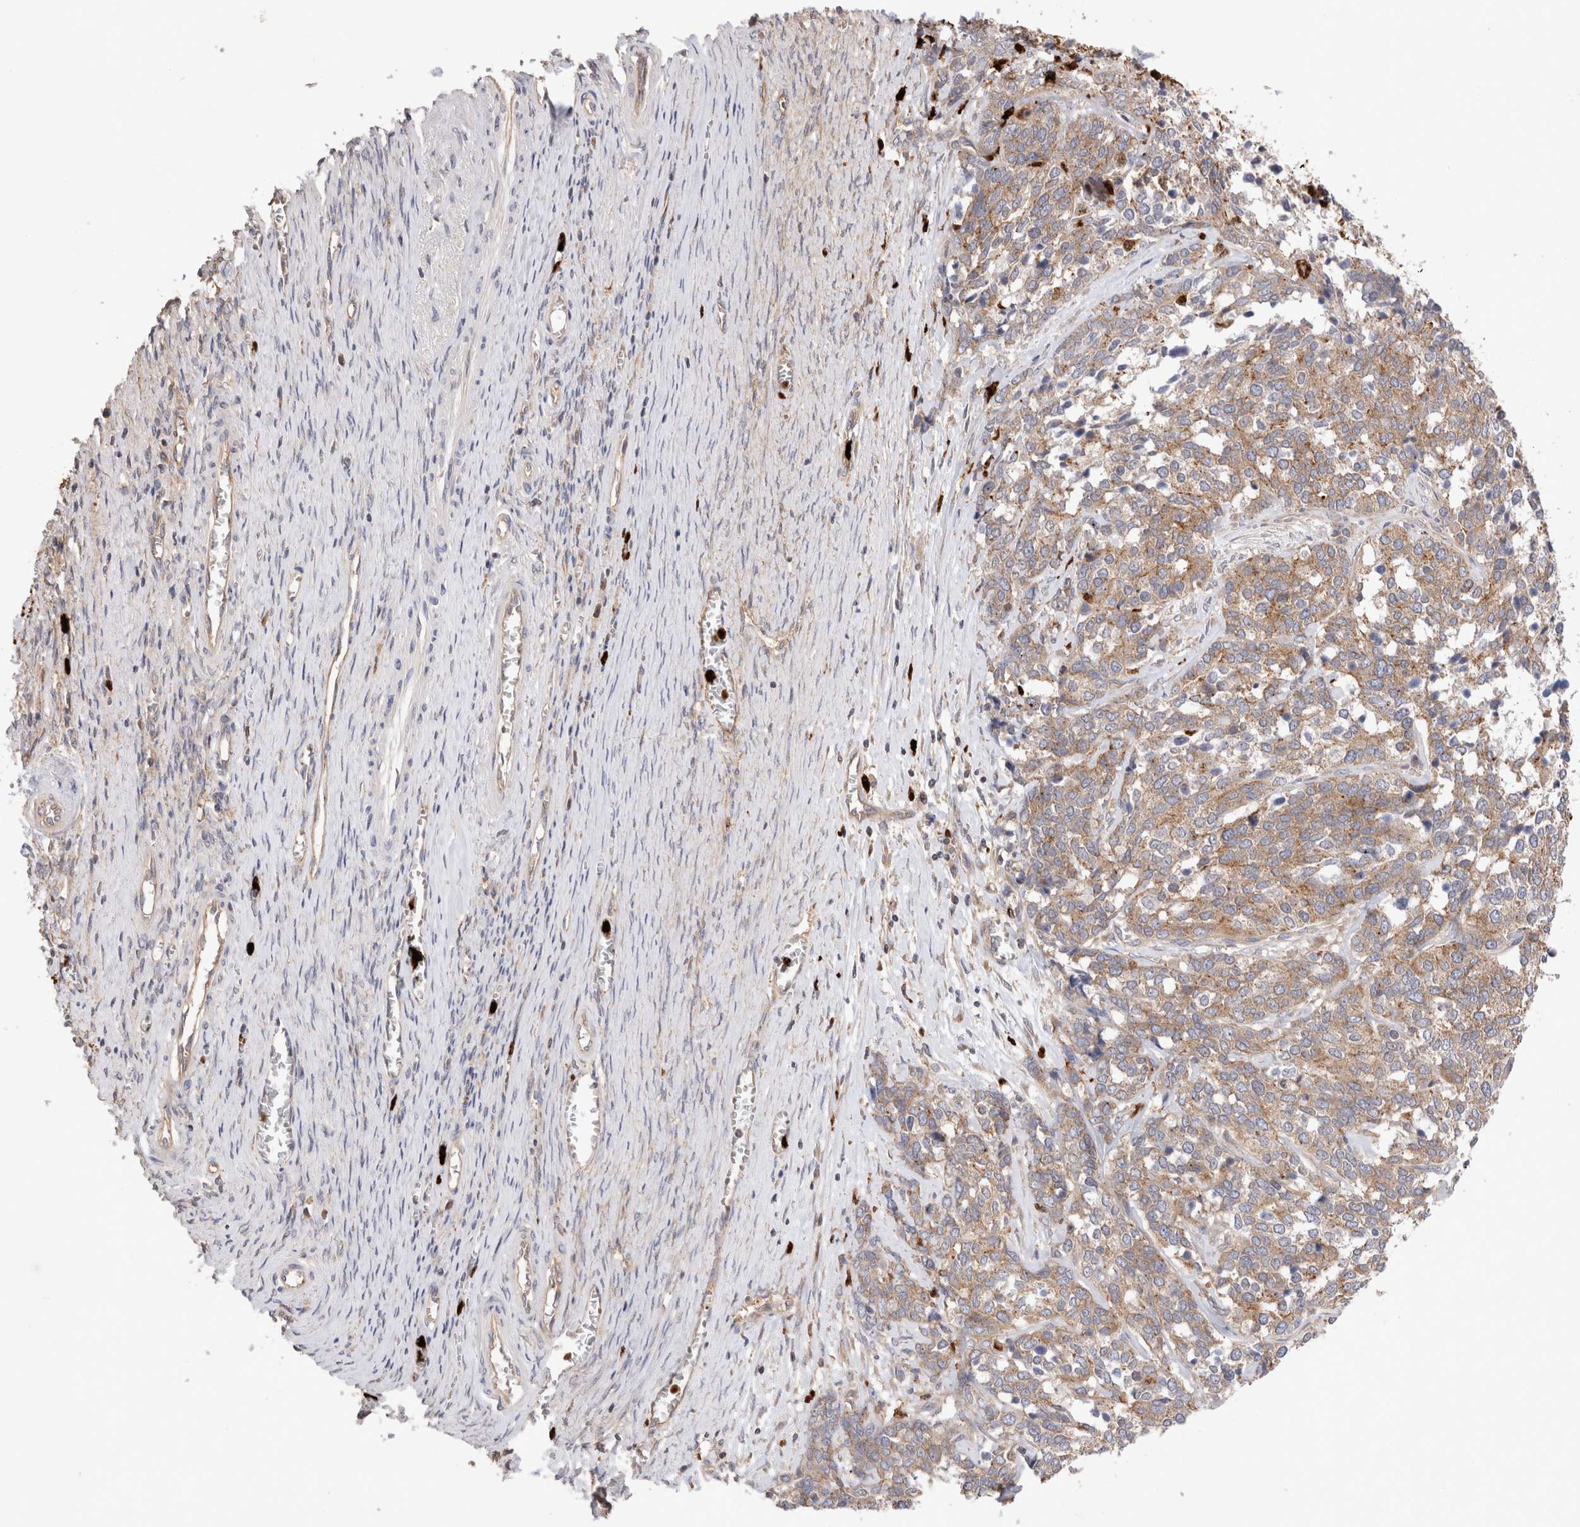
{"staining": {"intensity": "weak", "quantity": ">75%", "location": "cytoplasmic/membranous"}, "tissue": "ovarian cancer", "cell_type": "Tumor cells", "image_type": "cancer", "snomed": [{"axis": "morphology", "description": "Cystadenocarcinoma, serous, NOS"}, {"axis": "topography", "description": "Ovary"}], "caption": "This micrograph demonstrates immunohistochemistry staining of human ovarian serous cystadenocarcinoma, with low weak cytoplasmic/membranous staining in about >75% of tumor cells.", "gene": "NXT2", "patient": {"sex": "female", "age": 44}}